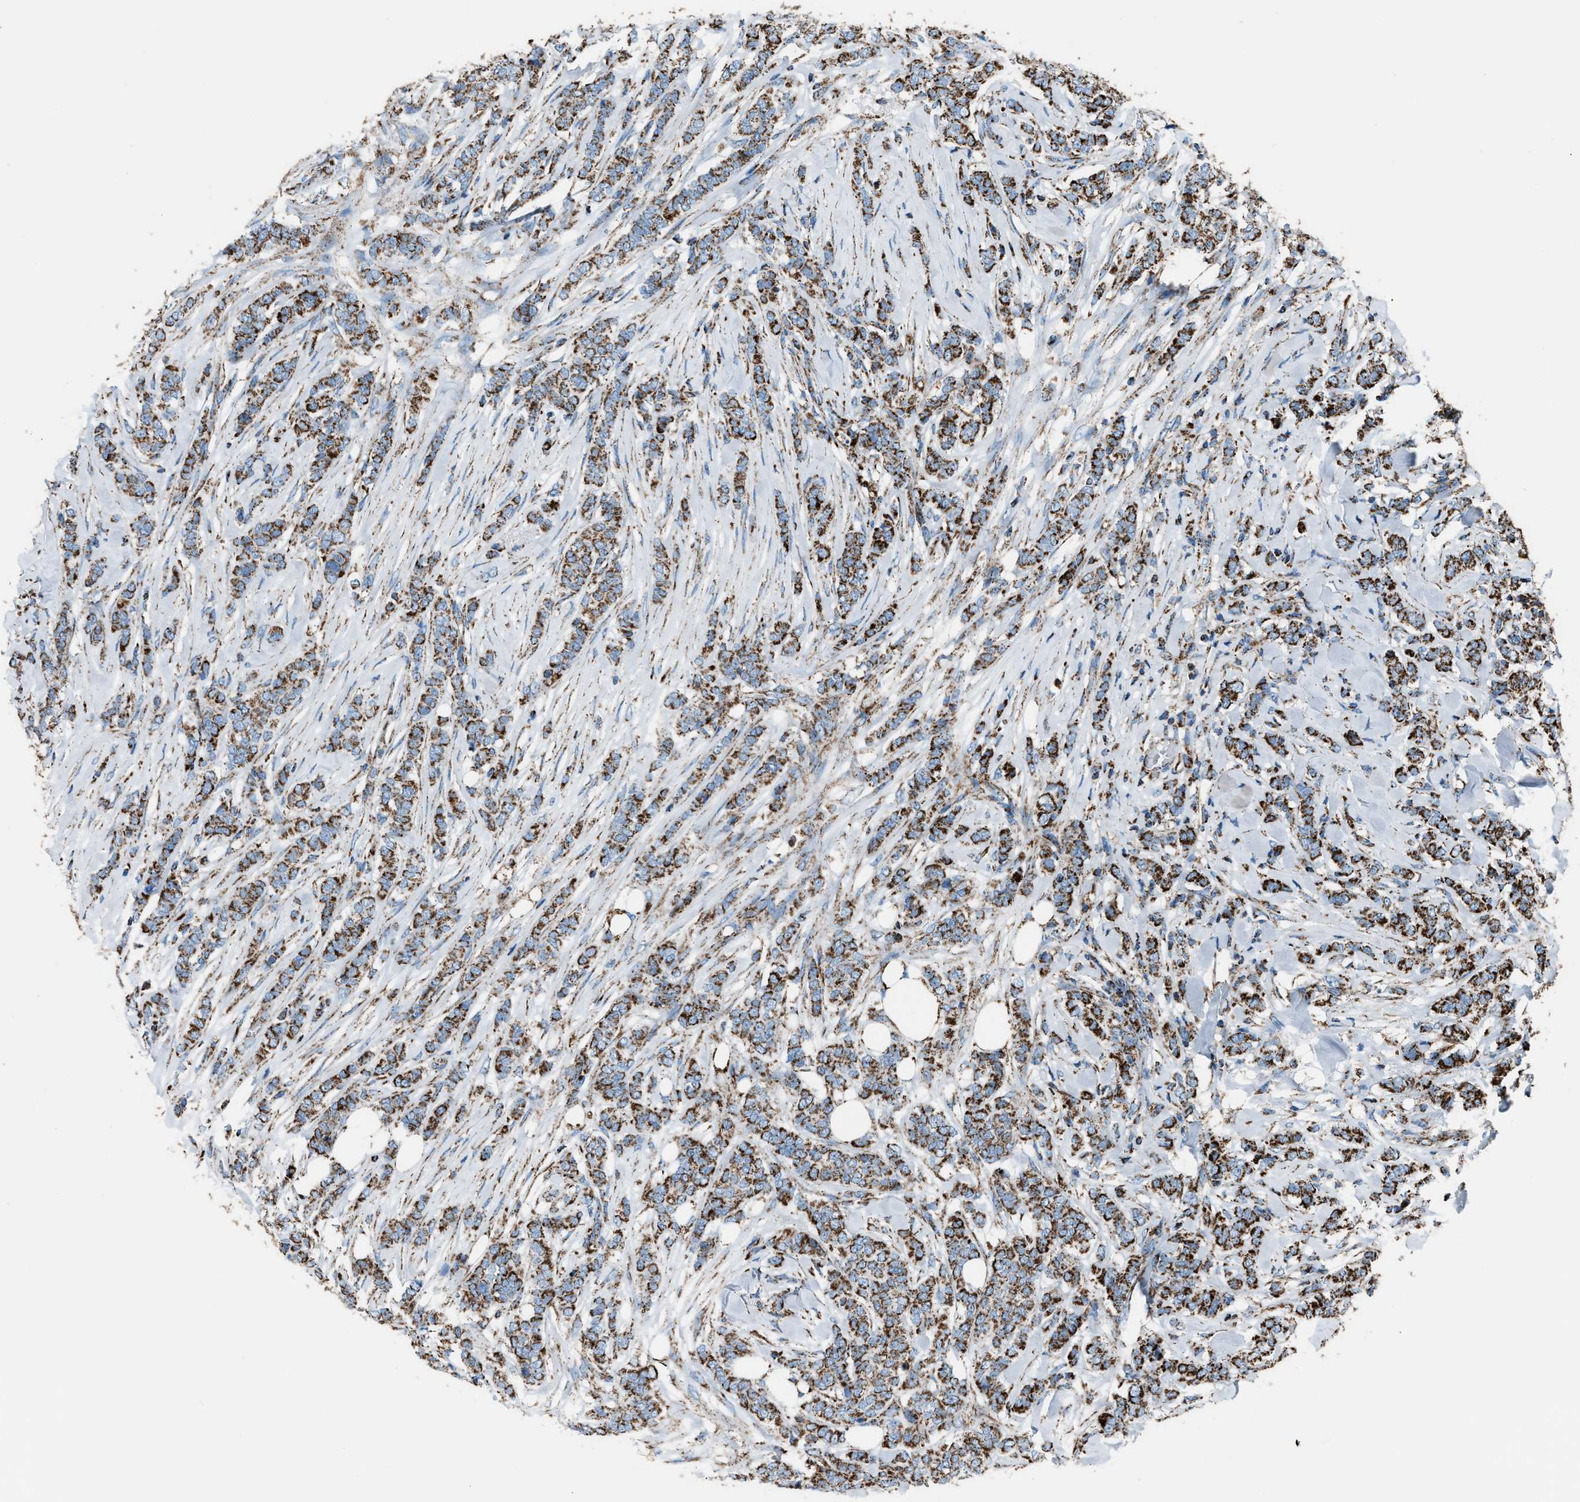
{"staining": {"intensity": "strong", "quantity": ">75%", "location": "cytoplasmic/membranous"}, "tissue": "breast cancer", "cell_type": "Tumor cells", "image_type": "cancer", "snomed": [{"axis": "morphology", "description": "Lobular carcinoma"}, {"axis": "topography", "description": "Skin"}, {"axis": "topography", "description": "Breast"}], "caption": "Breast cancer (lobular carcinoma) stained with DAB (3,3'-diaminobenzidine) immunohistochemistry reveals high levels of strong cytoplasmic/membranous positivity in approximately >75% of tumor cells.", "gene": "MDH2", "patient": {"sex": "female", "age": 46}}